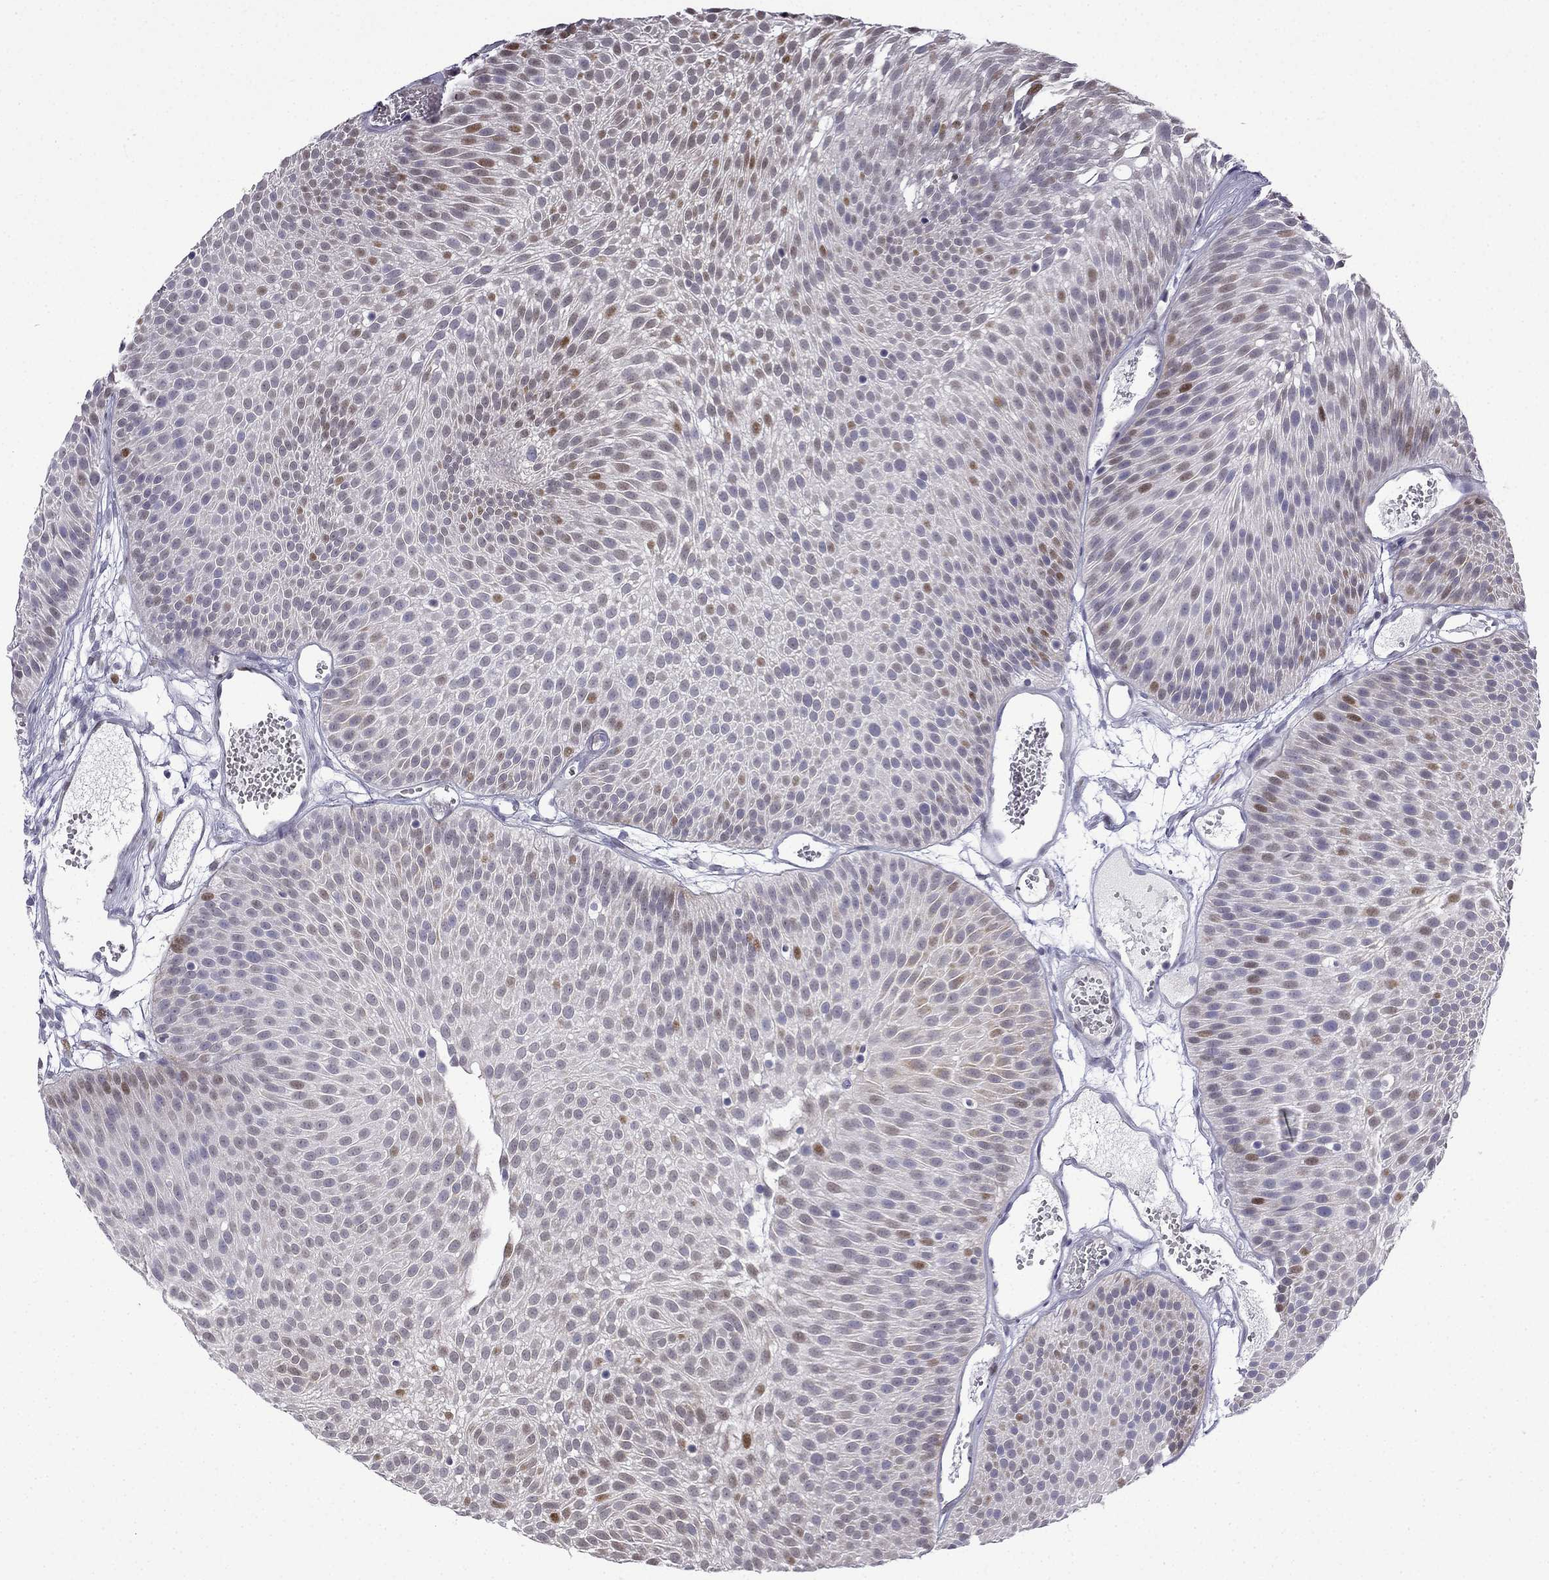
{"staining": {"intensity": "moderate", "quantity": "<25%", "location": "nuclear"}, "tissue": "urothelial cancer", "cell_type": "Tumor cells", "image_type": "cancer", "snomed": [{"axis": "morphology", "description": "Urothelial carcinoma, Low grade"}, {"axis": "topography", "description": "Urinary bladder"}], "caption": "An IHC photomicrograph of tumor tissue is shown. Protein staining in brown shows moderate nuclear positivity in low-grade urothelial carcinoma within tumor cells. The staining was performed using DAB, with brown indicating positive protein expression. Nuclei are stained blue with hematoxylin.", "gene": "CFAP70", "patient": {"sex": "male", "age": 52}}